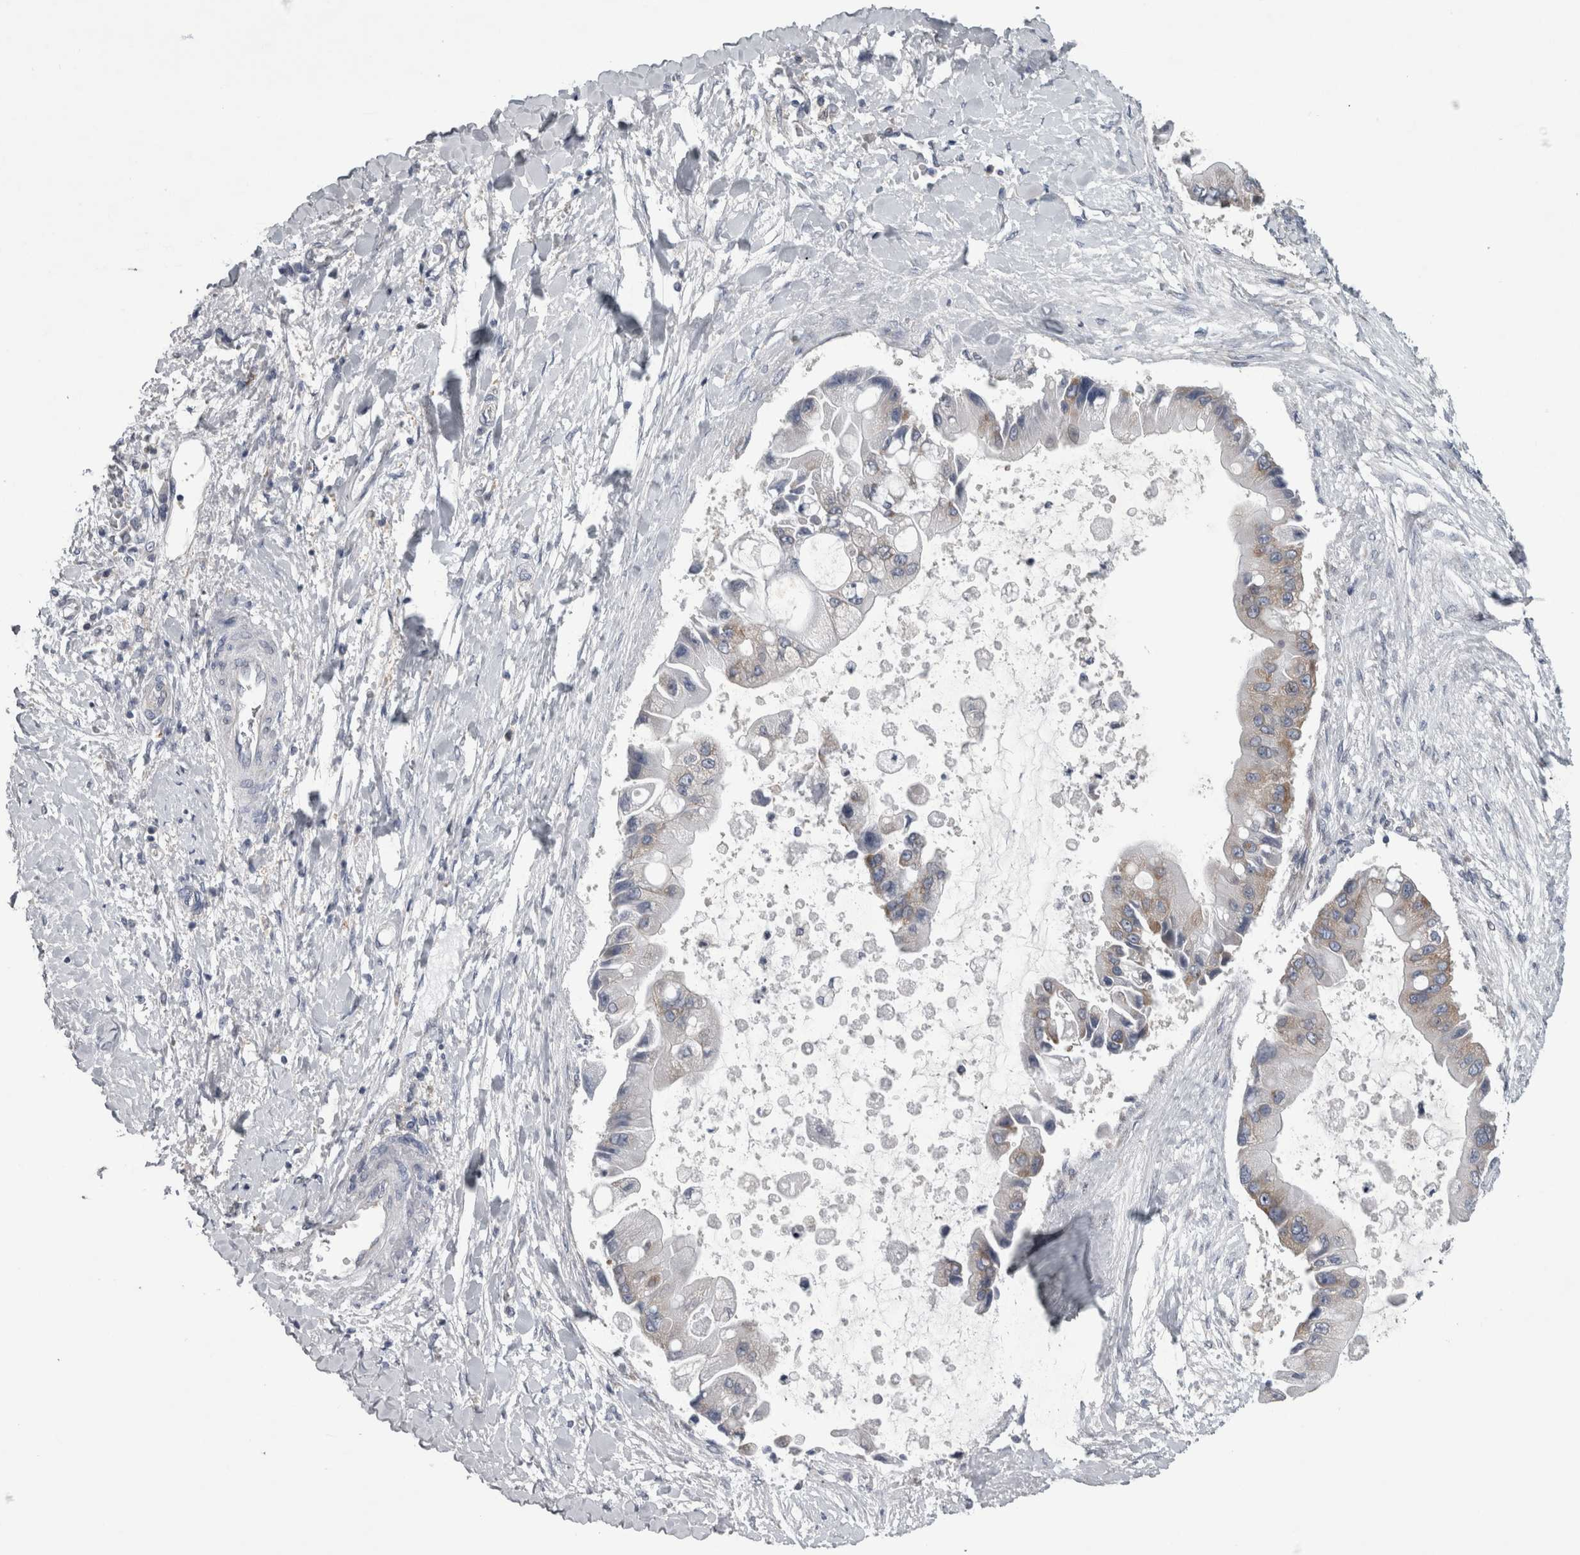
{"staining": {"intensity": "weak", "quantity": "<25%", "location": "cytoplasmic/membranous"}, "tissue": "liver cancer", "cell_type": "Tumor cells", "image_type": "cancer", "snomed": [{"axis": "morphology", "description": "Cholangiocarcinoma"}, {"axis": "topography", "description": "Liver"}], "caption": "Immunohistochemistry of liver cancer (cholangiocarcinoma) demonstrates no expression in tumor cells.", "gene": "PRRC2C", "patient": {"sex": "male", "age": 50}}